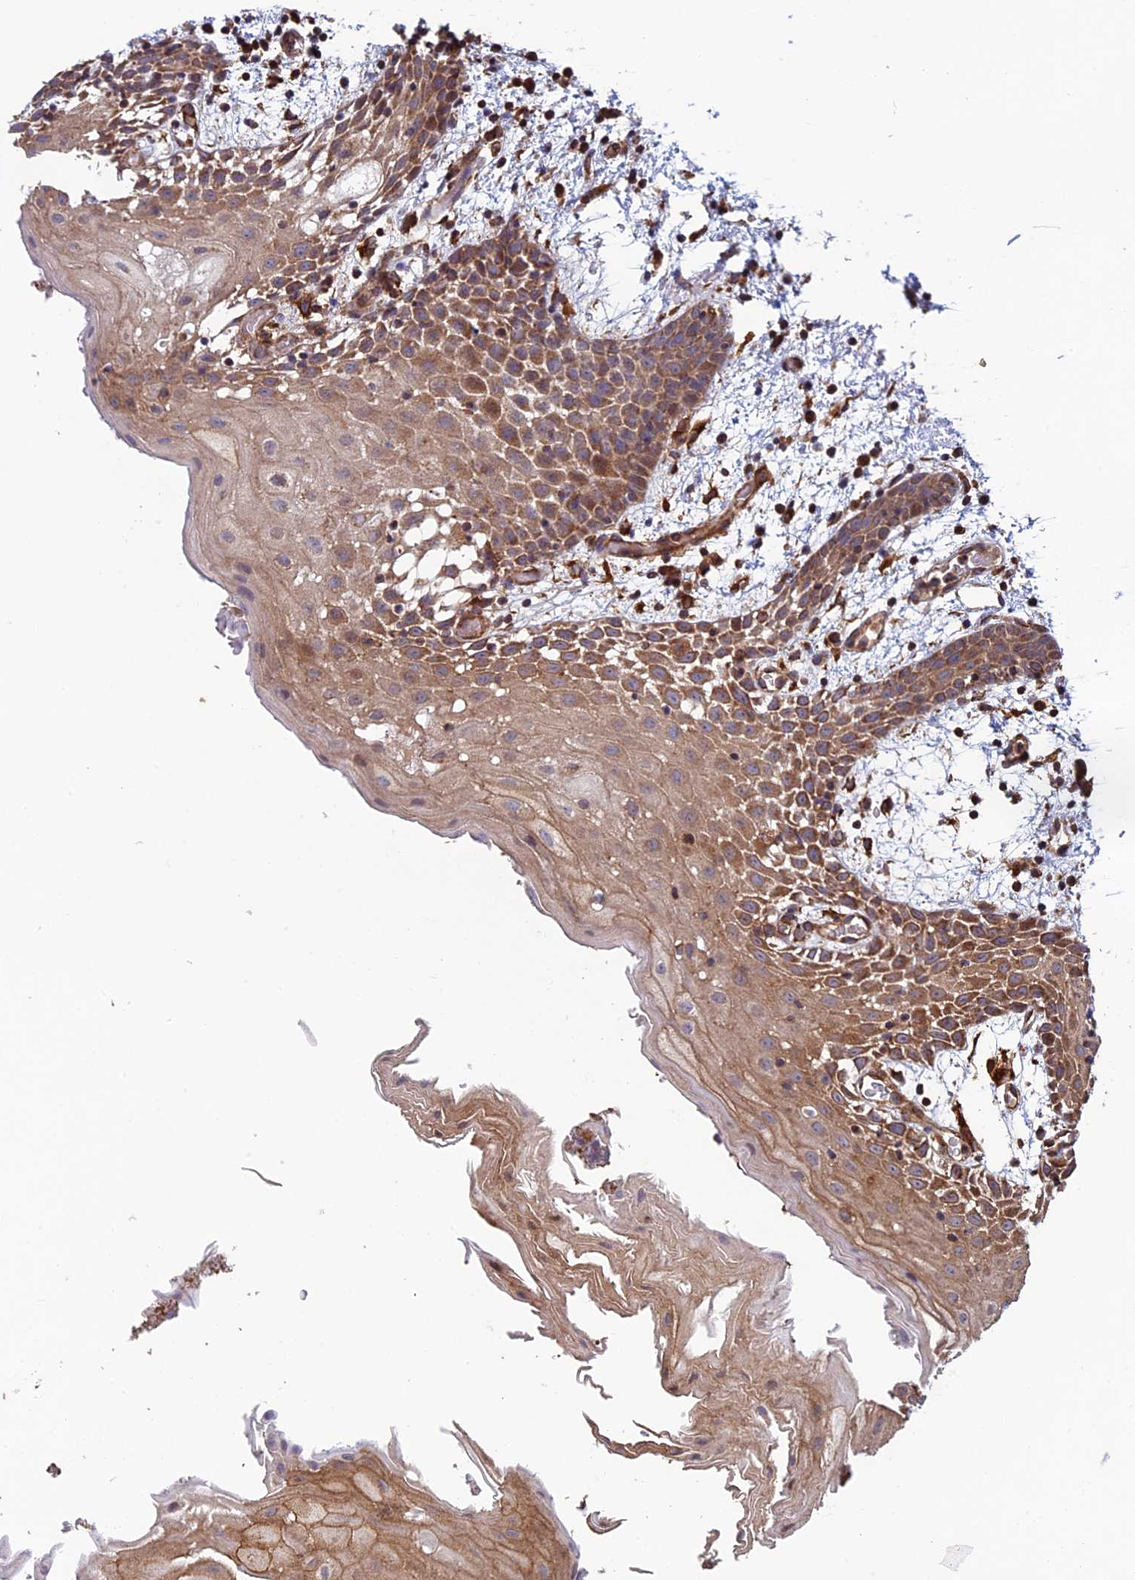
{"staining": {"intensity": "moderate", "quantity": ">75%", "location": "cytoplasmic/membranous"}, "tissue": "oral mucosa", "cell_type": "Squamous epithelial cells", "image_type": "normal", "snomed": [{"axis": "morphology", "description": "Normal tissue, NOS"}, {"axis": "topography", "description": "Skeletal muscle"}, {"axis": "topography", "description": "Oral tissue"}, {"axis": "topography", "description": "Salivary gland"}, {"axis": "topography", "description": "Peripheral nerve tissue"}], "caption": "This micrograph reveals immunohistochemistry staining of normal oral mucosa, with medium moderate cytoplasmic/membranous positivity in approximately >75% of squamous epithelial cells.", "gene": "CCDC8", "patient": {"sex": "male", "age": 54}}